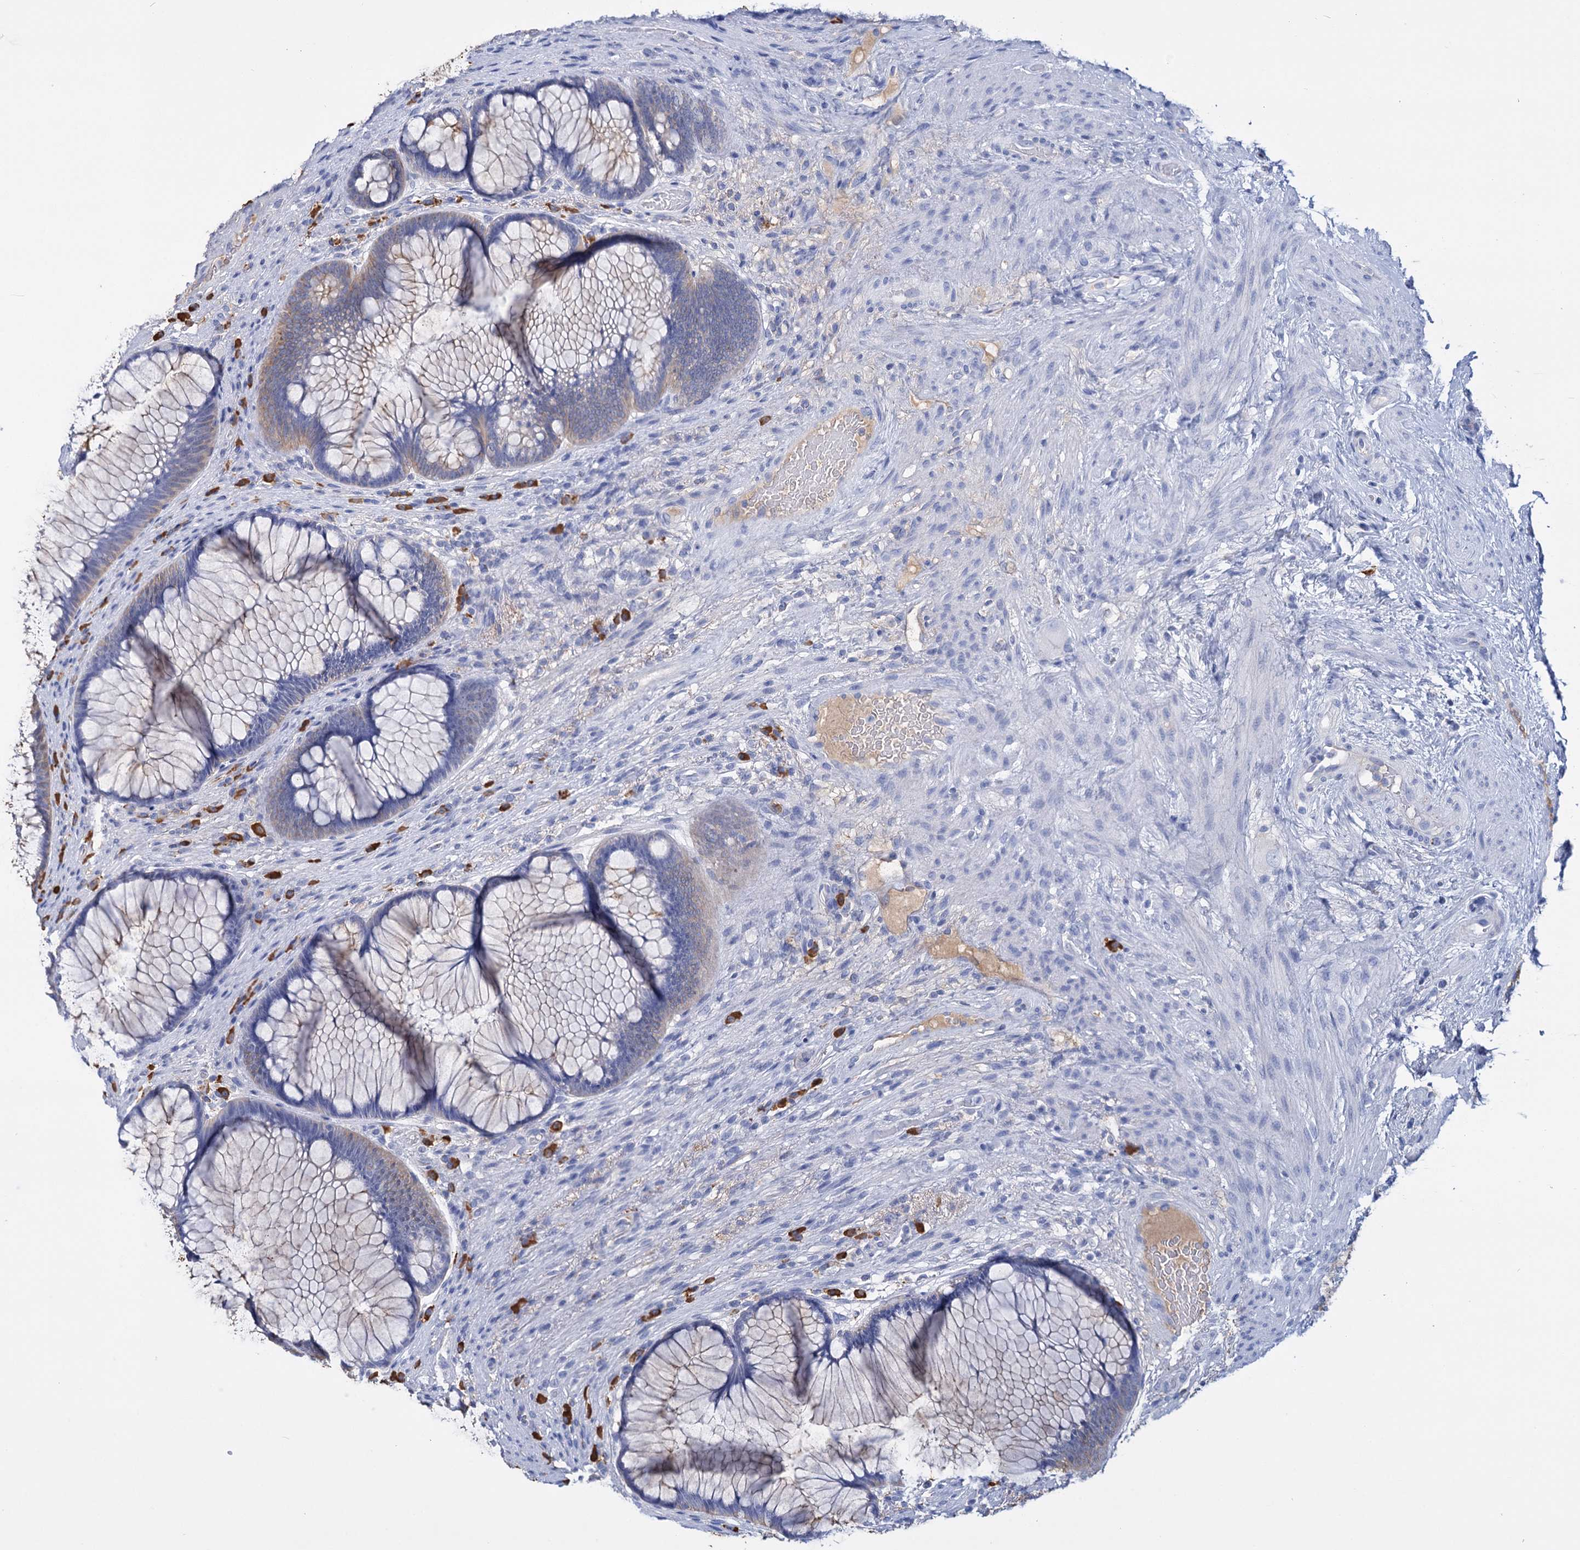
{"staining": {"intensity": "moderate", "quantity": "<25%", "location": "cytoplasmic/membranous"}, "tissue": "rectum", "cell_type": "Glandular cells", "image_type": "normal", "snomed": [{"axis": "morphology", "description": "Normal tissue, NOS"}, {"axis": "topography", "description": "Rectum"}], "caption": "Glandular cells show low levels of moderate cytoplasmic/membranous positivity in approximately <25% of cells in unremarkable rectum. The staining was performed using DAB to visualize the protein expression in brown, while the nuclei were stained in blue with hematoxylin (Magnification: 20x).", "gene": "FBXW12", "patient": {"sex": "male", "age": 51}}